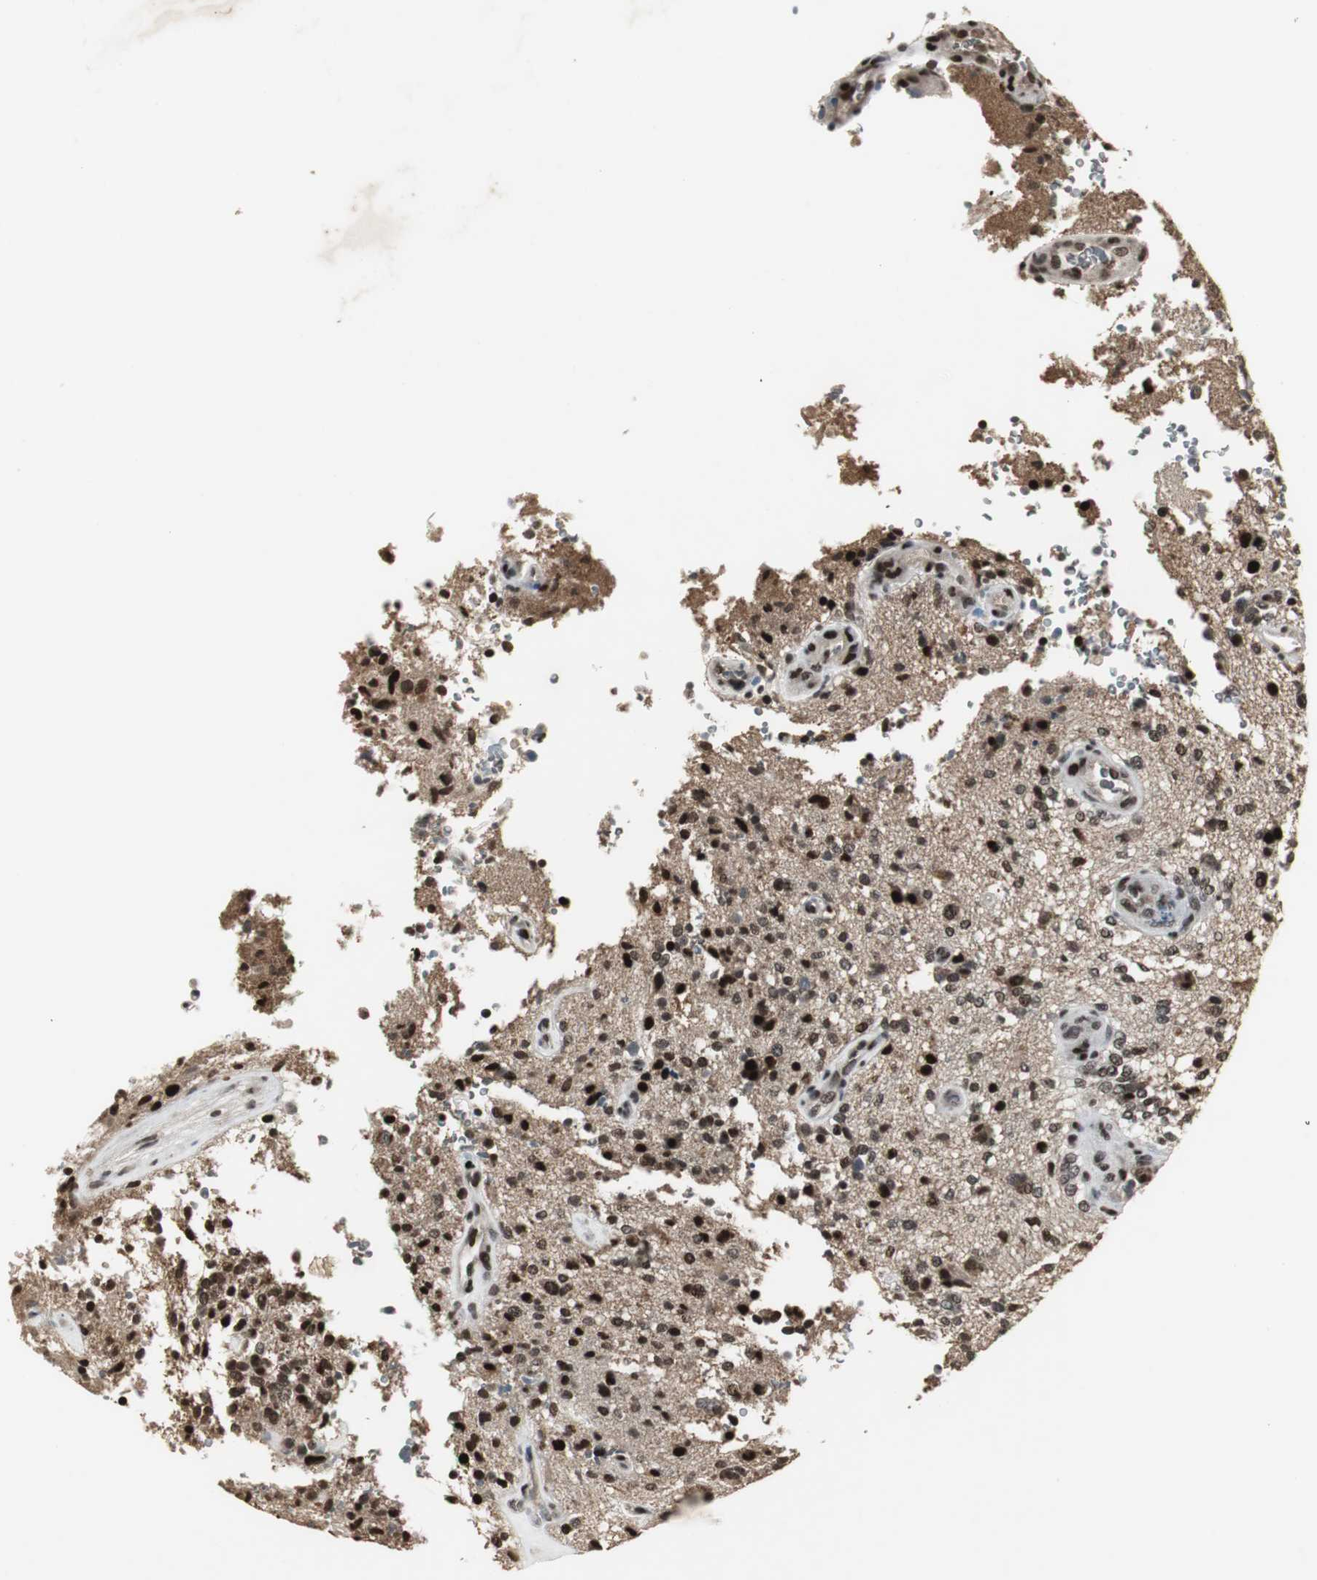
{"staining": {"intensity": "strong", "quantity": ">75%", "location": "nuclear"}, "tissue": "glioma", "cell_type": "Tumor cells", "image_type": "cancer", "snomed": [{"axis": "morphology", "description": "Normal tissue, NOS"}, {"axis": "morphology", "description": "Glioma, malignant, High grade"}, {"axis": "topography", "description": "Cerebral cortex"}], "caption": "Immunohistochemical staining of glioma shows strong nuclear protein staining in about >75% of tumor cells. The staining was performed using DAB to visualize the protein expression in brown, while the nuclei were stained in blue with hematoxylin (Magnification: 20x).", "gene": "TAF5", "patient": {"sex": "male", "age": 75}}